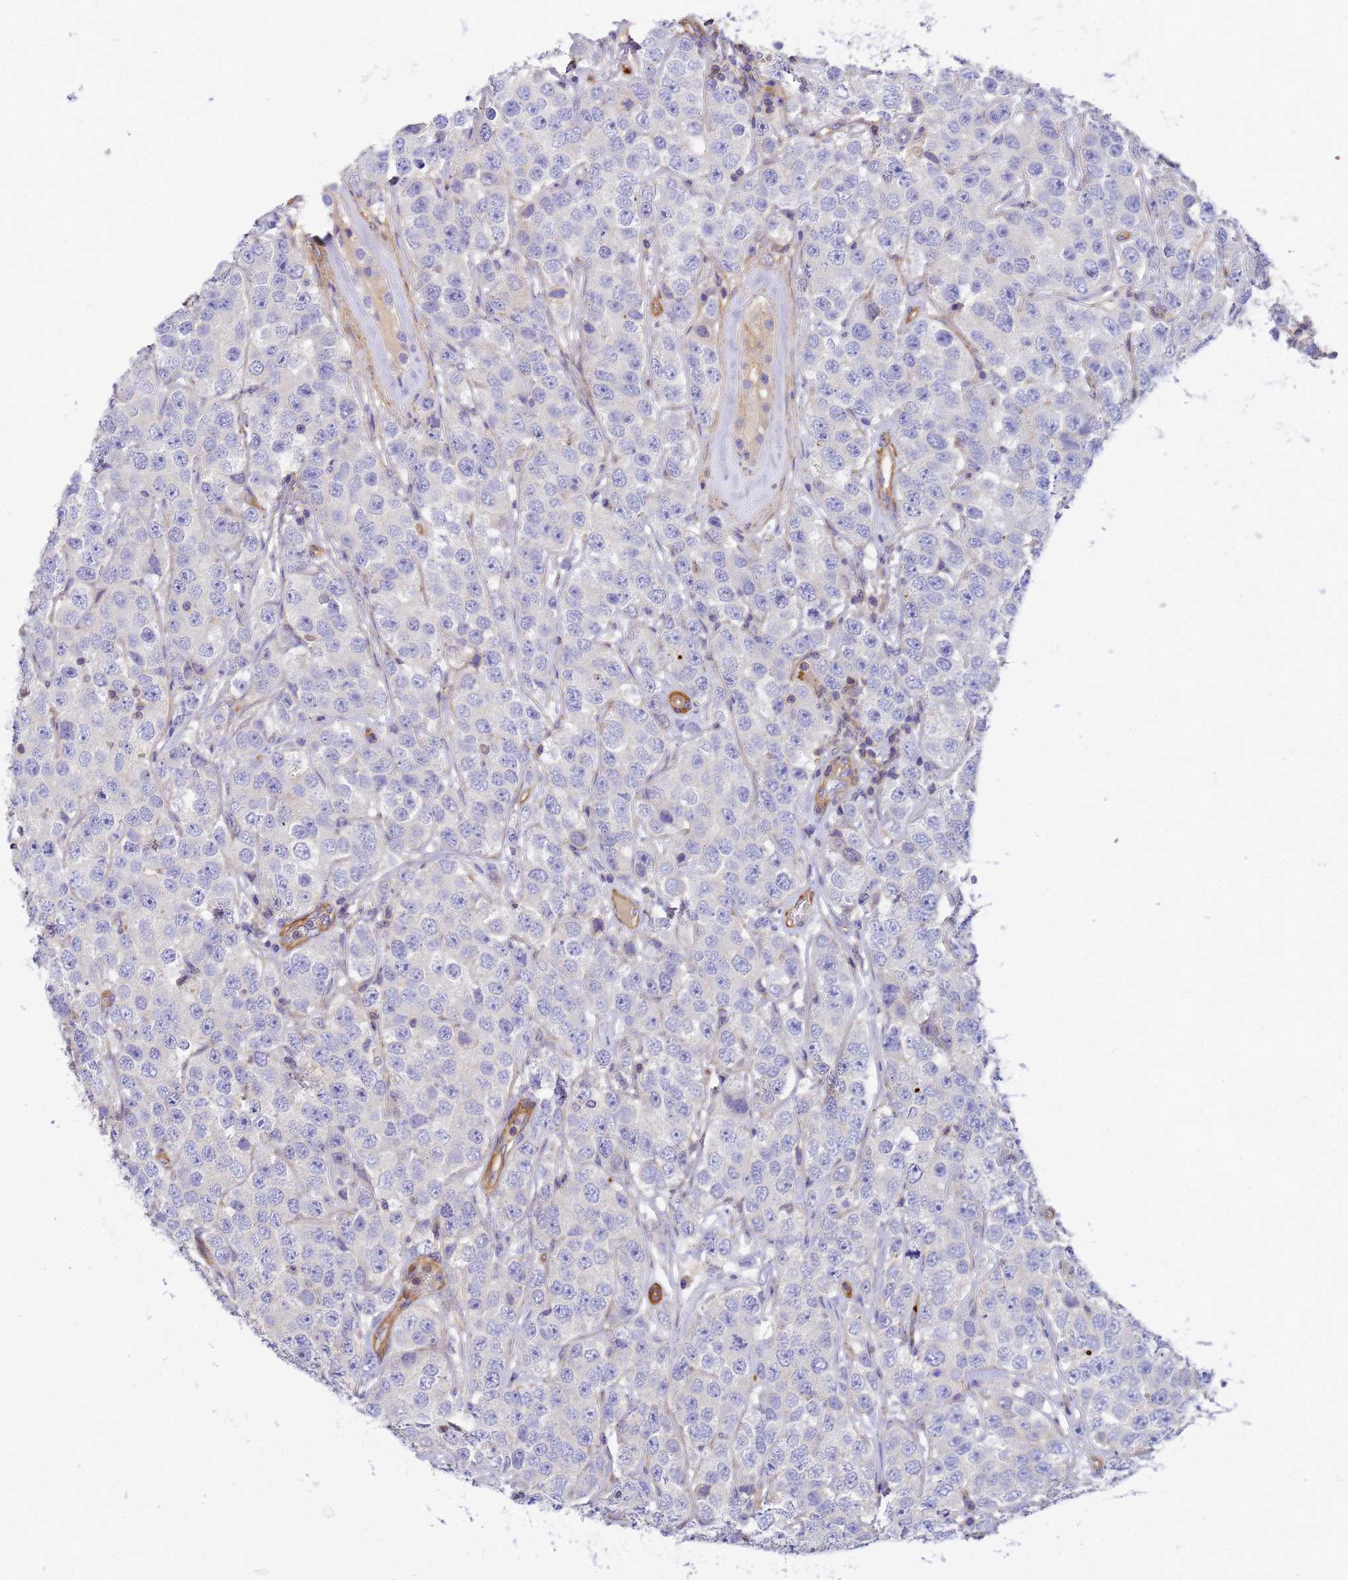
{"staining": {"intensity": "negative", "quantity": "none", "location": "none"}, "tissue": "testis cancer", "cell_type": "Tumor cells", "image_type": "cancer", "snomed": [{"axis": "morphology", "description": "Seminoma, NOS"}, {"axis": "topography", "description": "Testis"}], "caption": "This is a histopathology image of IHC staining of testis cancer, which shows no staining in tumor cells. (DAB (3,3'-diaminobenzidine) IHC visualized using brightfield microscopy, high magnification).", "gene": "MYL12A", "patient": {"sex": "male", "age": 28}}